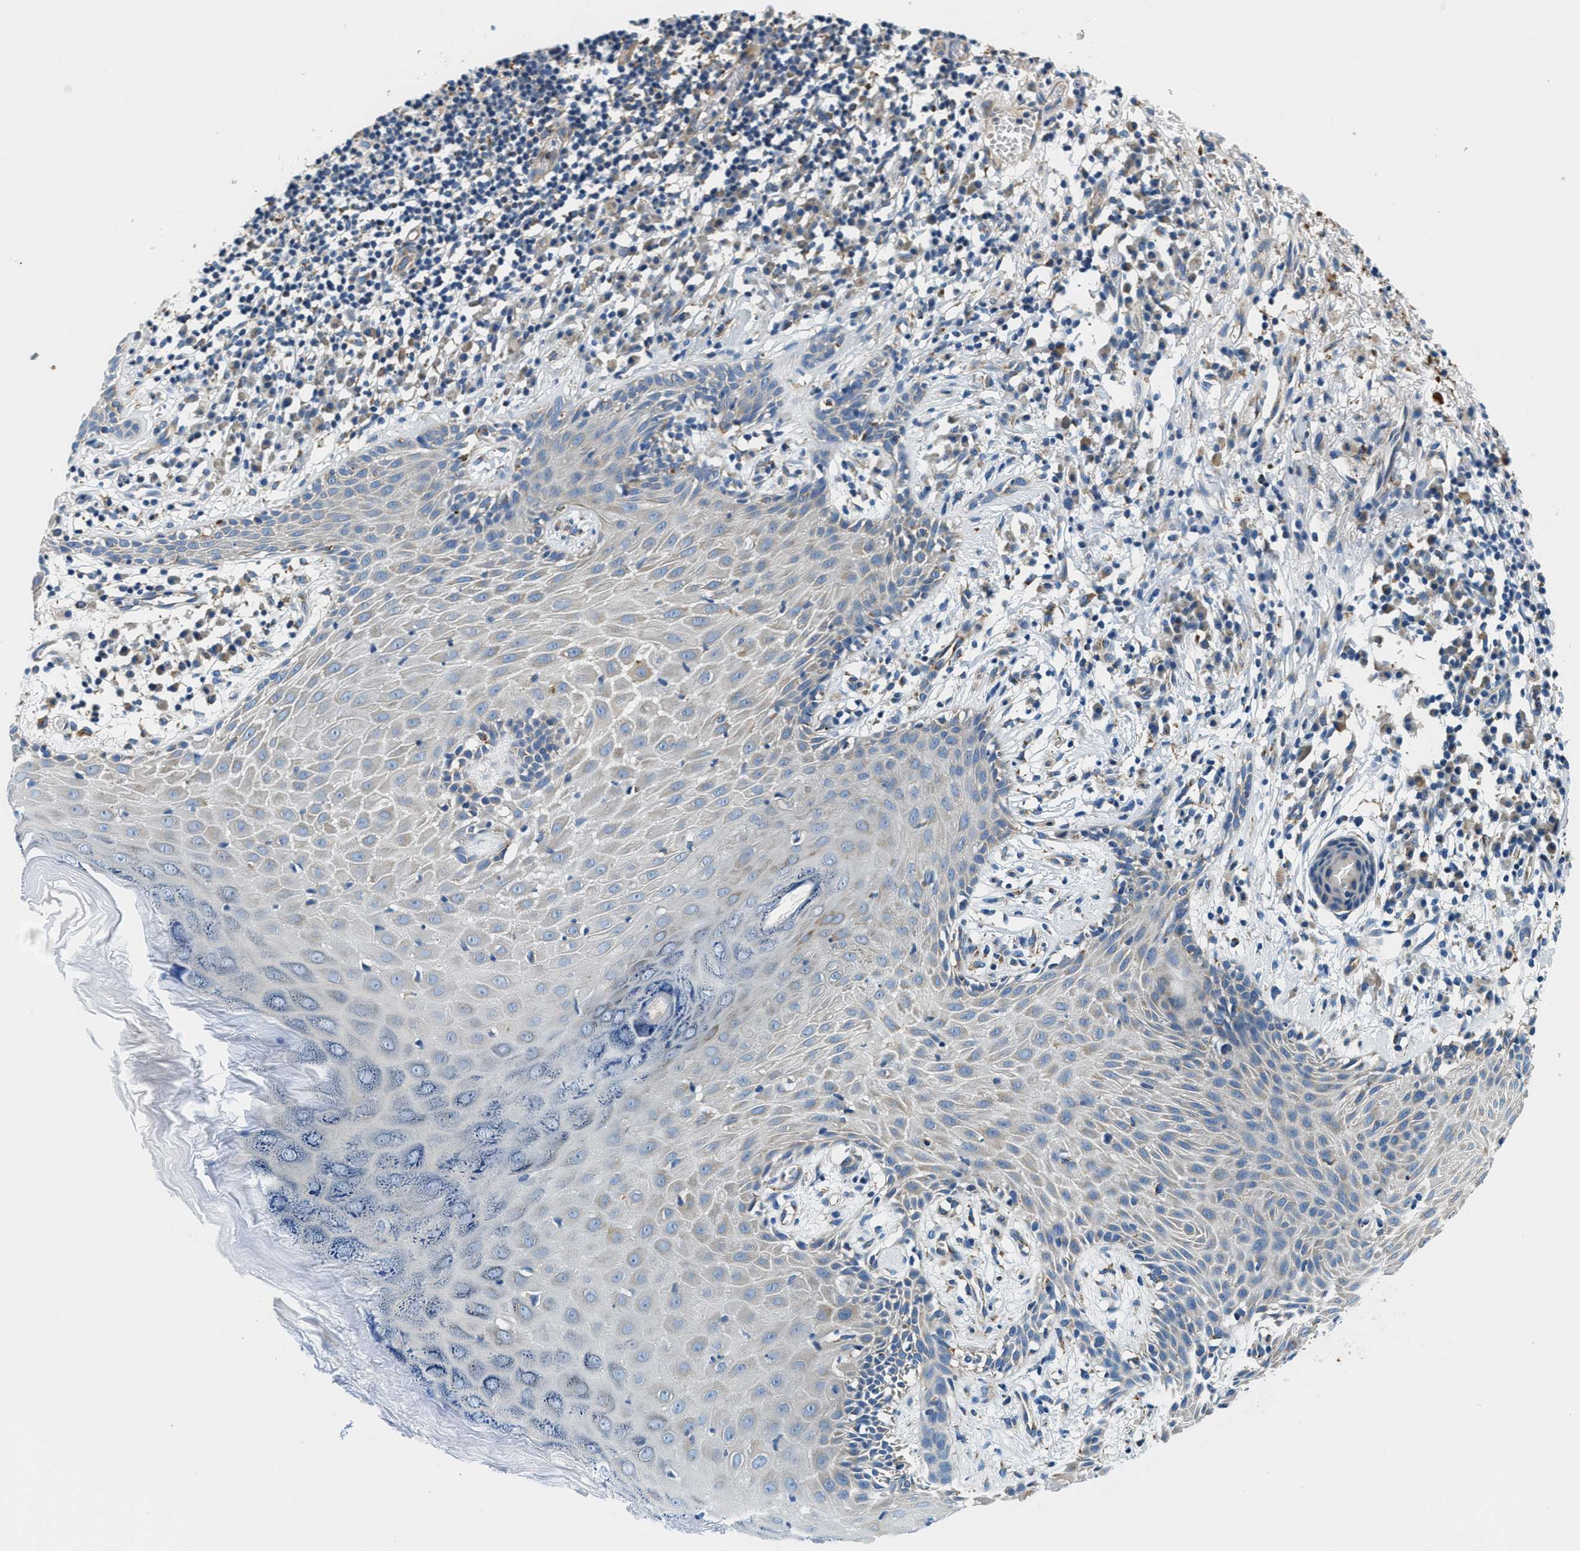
{"staining": {"intensity": "negative", "quantity": "none", "location": "none"}, "tissue": "skin cancer", "cell_type": "Tumor cells", "image_type": "cancer", "snomed": [{"axis": "morphology", "description": "Basal cell carcinoma"}, {"axis": "topography", "description": "Skin"}], "caption": "Tumor cells show no significant staining in skin basal cell carcinoma.", "gene": "SAMD4B", "patient": {"sex": "male", "age": 85}}